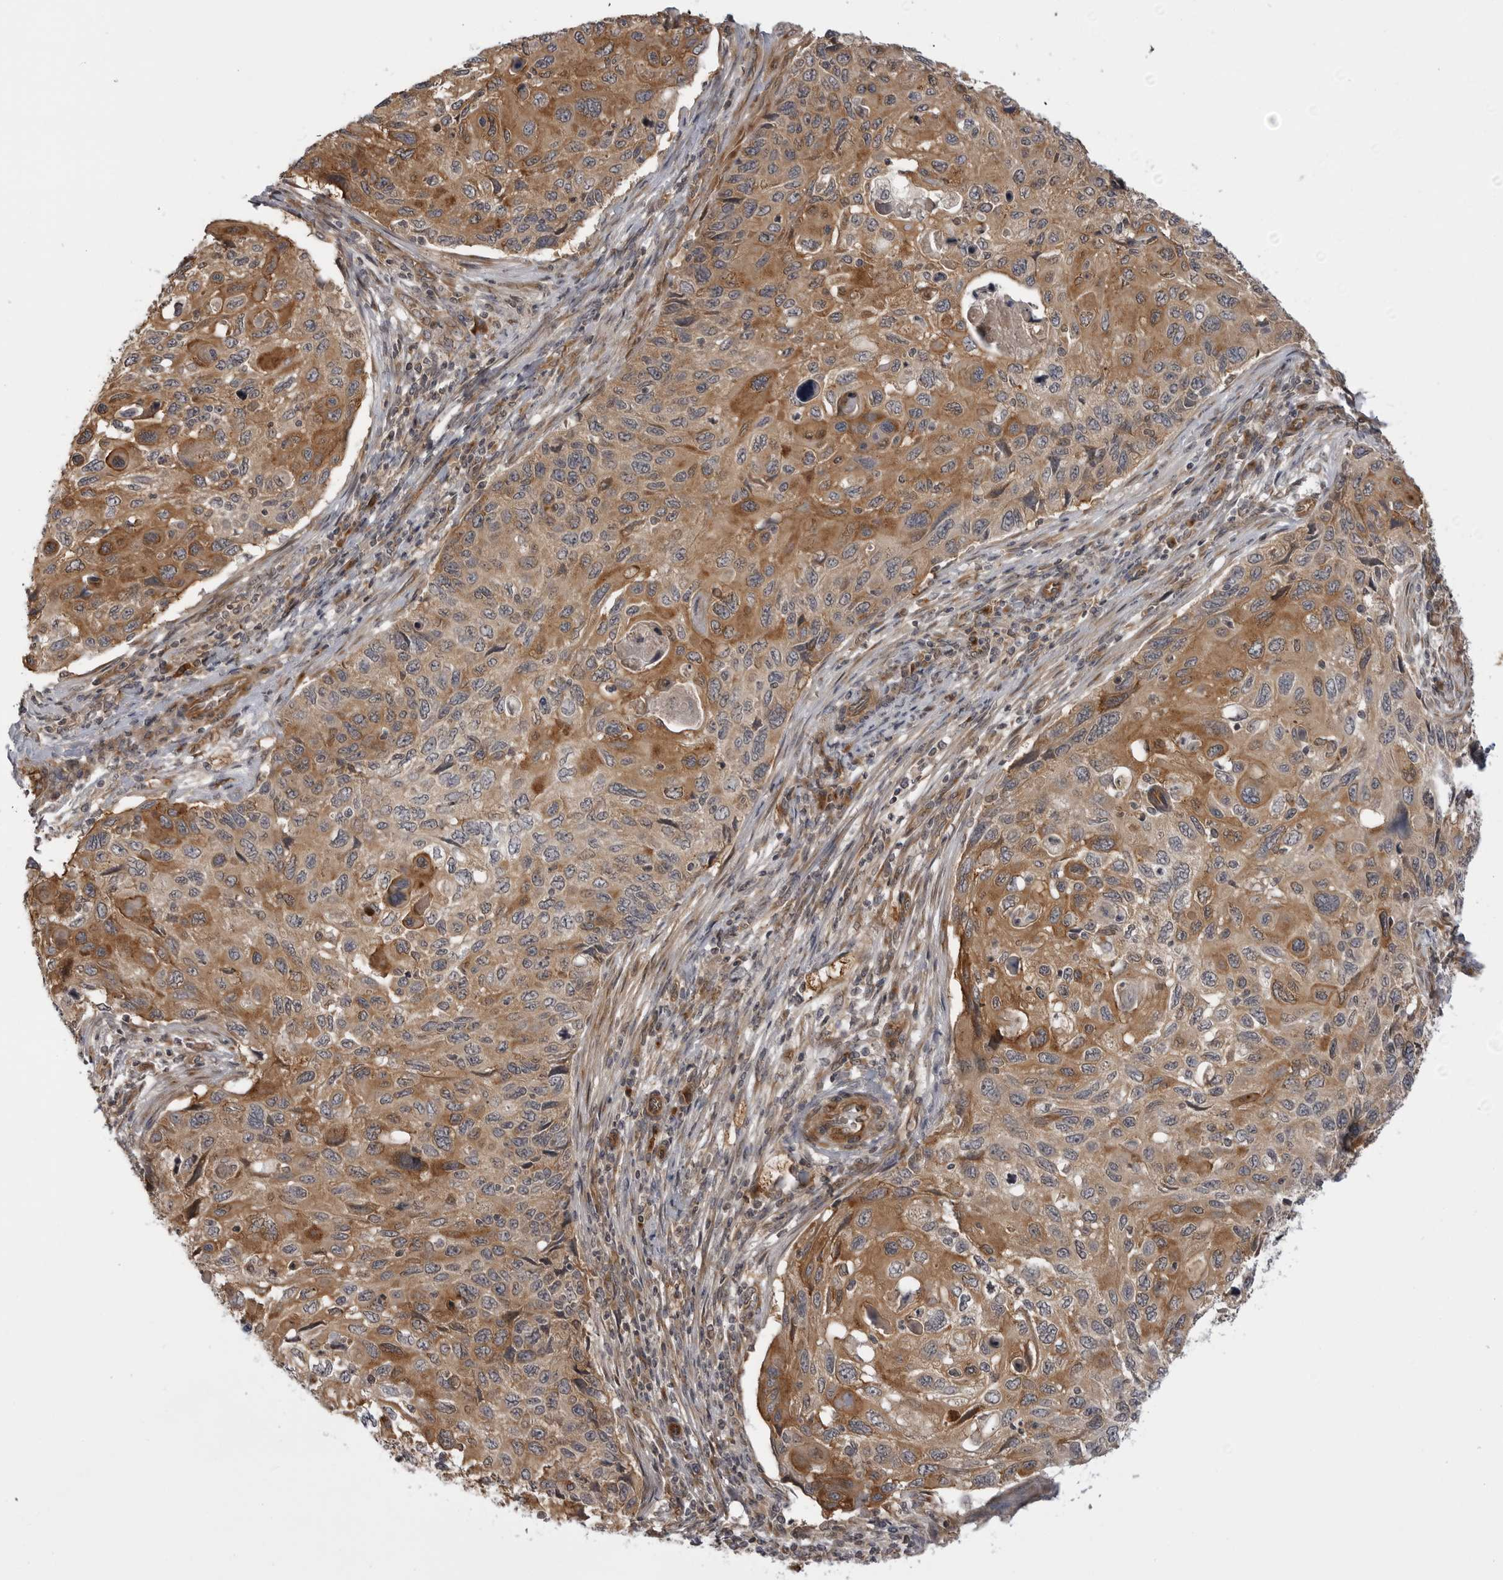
{"staining": {"intensity": "moderate", "quantity": ">75%", "location": "cytoplasmic/membranous"}, "tissue": "cervical cancer", "cell_type": "Tumor cells", "image_type": "cancer", "snomed": [{"axis": "morphology", "description": "Squamous cell carcinoma, NOS"}, {"axis": "topography", "description": "Cervix"}], "caption": "Brown immunohistochemical staining in squamous cell carcinoma (cervical) exhibits moderate cytoplasmic/membranous staining in approximately >75% of tumor cells.", "gene": "LRRC45", "patient": {"sex": "female", "age": 70}}